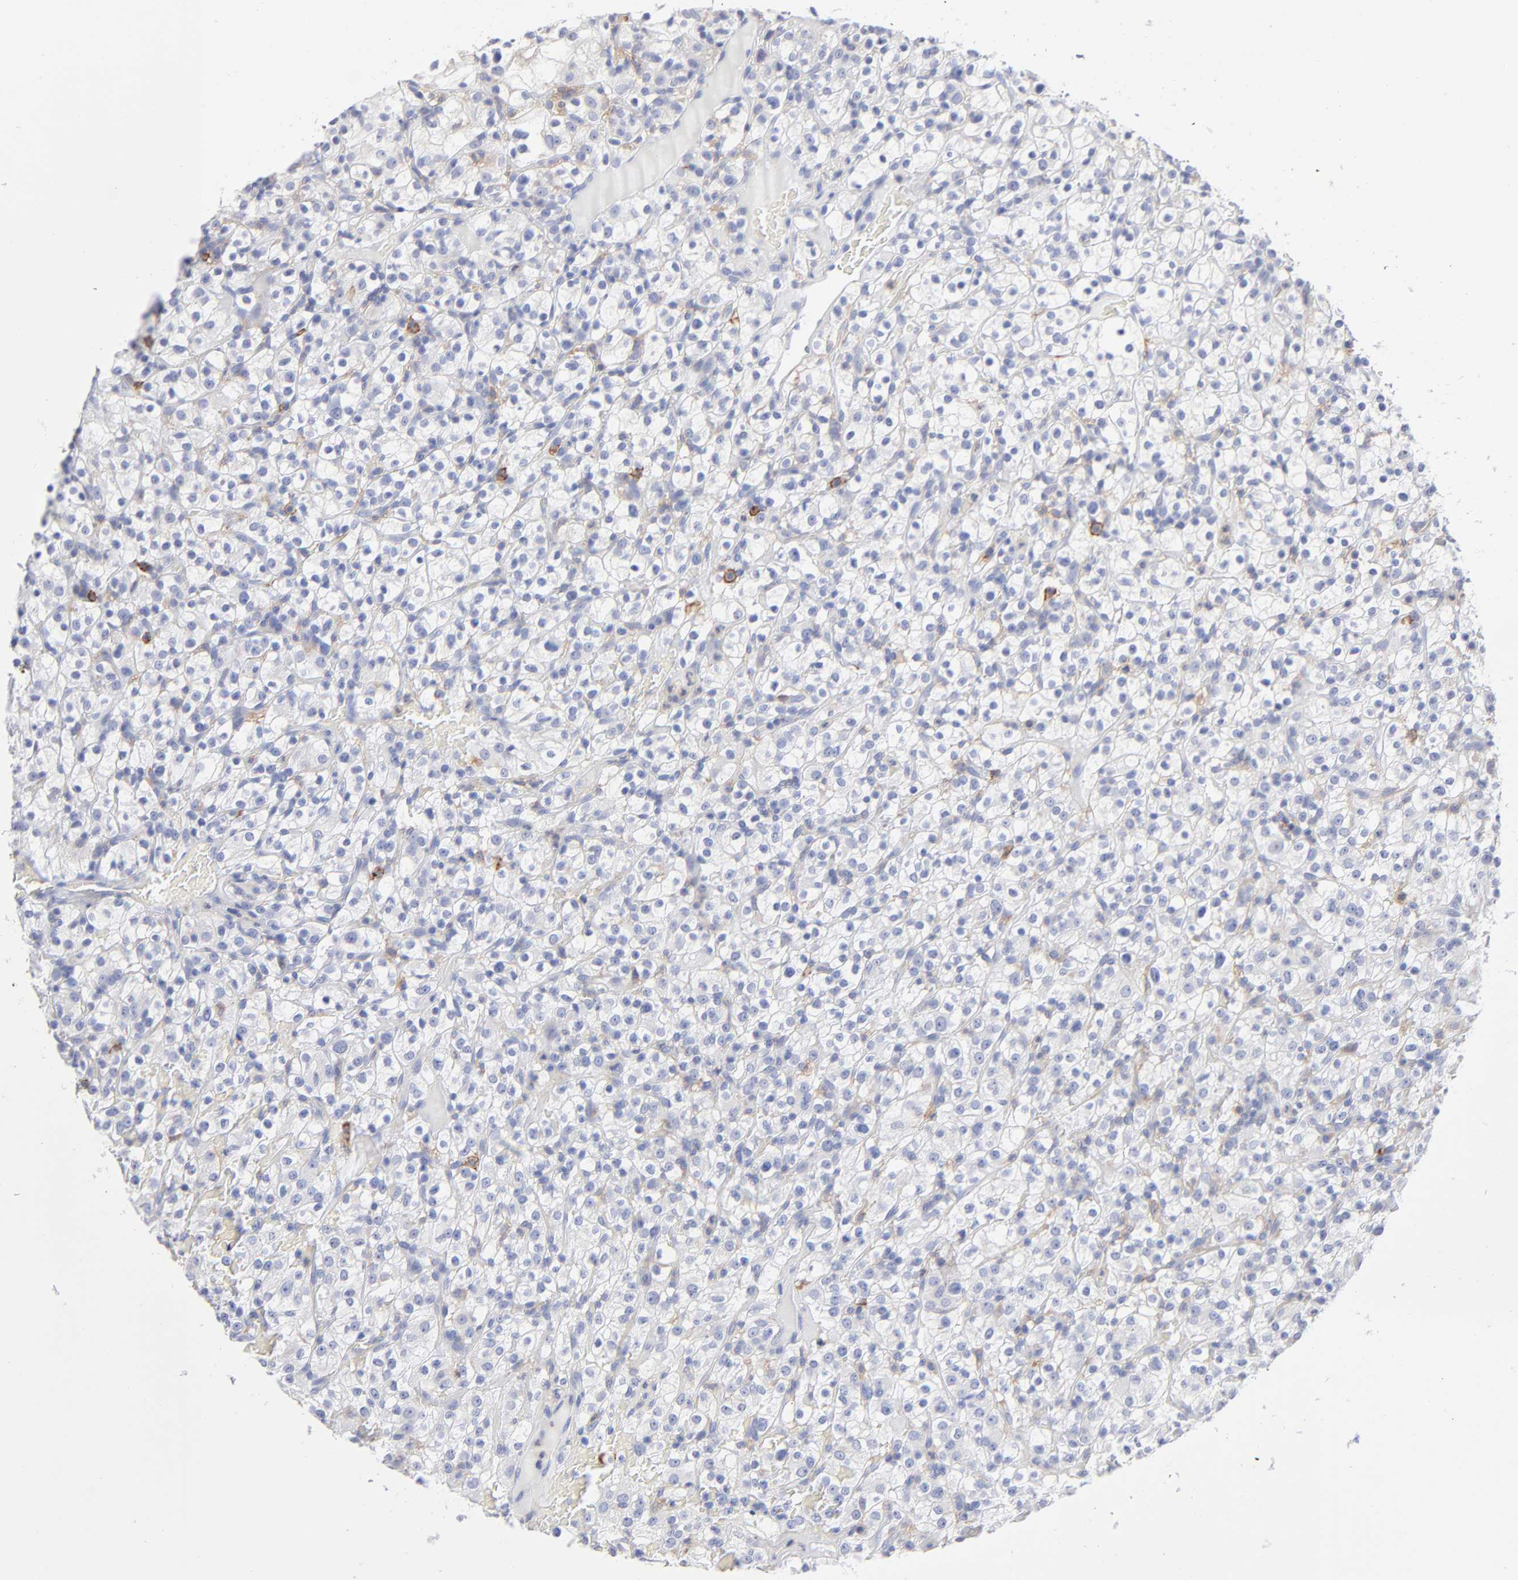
{"staining": {"intensity": "negative", "quantity": "none", "location": "none"}, "tissue": "renal cancer", "cell_type": "Tumor cells", "image_type": "cancer", "snomed": [{"axis": "morphology", "description": "Normal tissue, NOS"}, {"axis": "morphology", "description": "Adenocarcinoma, NOS"}, {"axis": "topography", "description": "Kidney"}], "caption": "Immunohistochemical staining of human renal adenocarcinoma reveals no significant positivity in tumor cells.", "gene": "LAT2", "patient": {"sex": "female", "age": 72}}